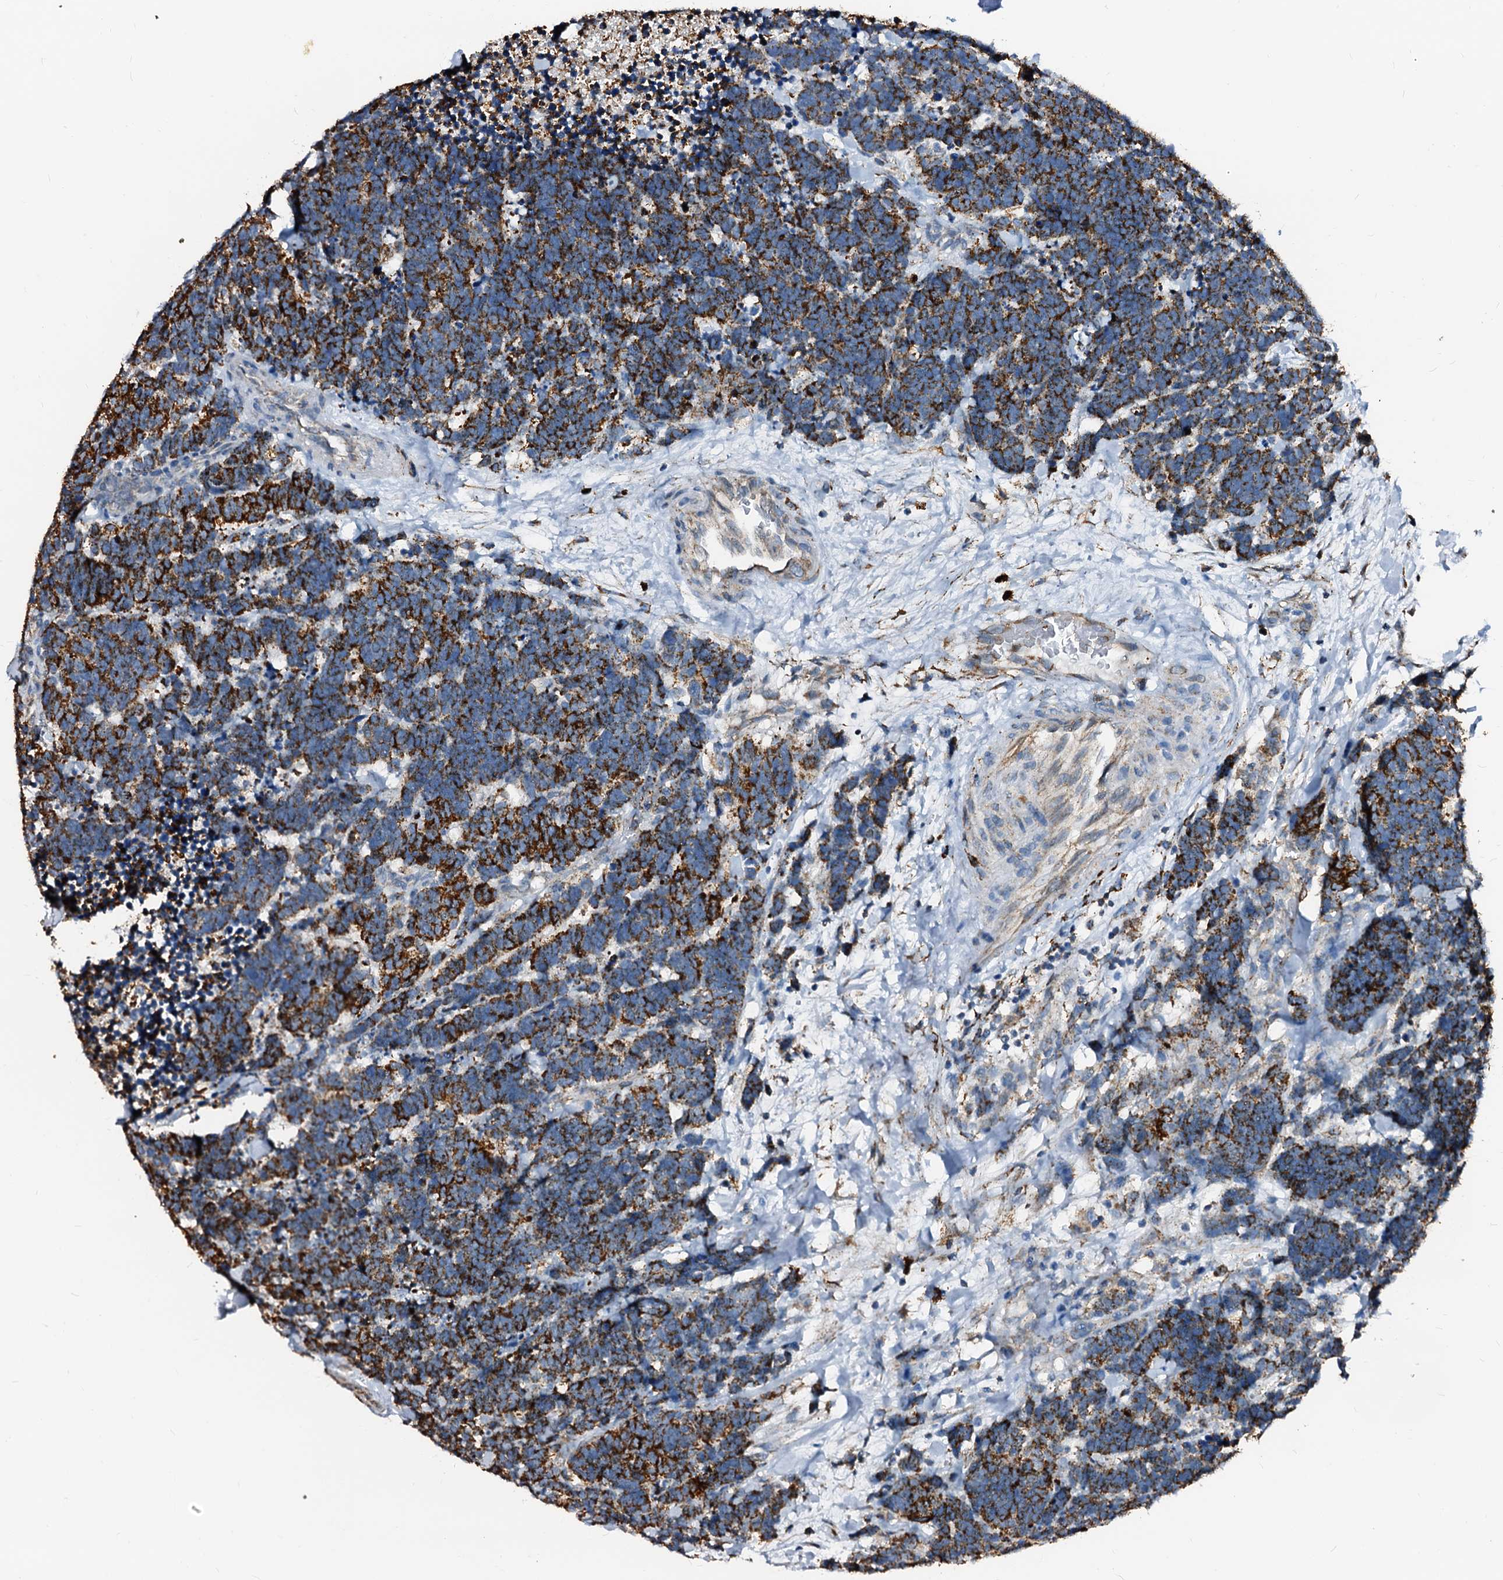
{"staining": {"intensity": "strong", "quantity": ">75%", "location": "cytoplasmic/membranous"}, "tissue": "carcinoid", "cell_type": "Tumor cells", "image_type": "cancer", "snomed": [{"axis": "morphology", "description": "Carcinoma, NOS"}, {"axis": "morphology", "description": "Carcinoid, malignant, NOS"}, {"axis": "topography", "description": "Urinary bladder"}], "caption": "DAB (3,3'-diaminobenzidine) immunohistochemical staining of carcinoid displays strong cytoplasmic/membranous protein expression in approximately >75% of tumor cells.", "gene": "MAOB", "patient": {"sex": "male", "age": 57}}